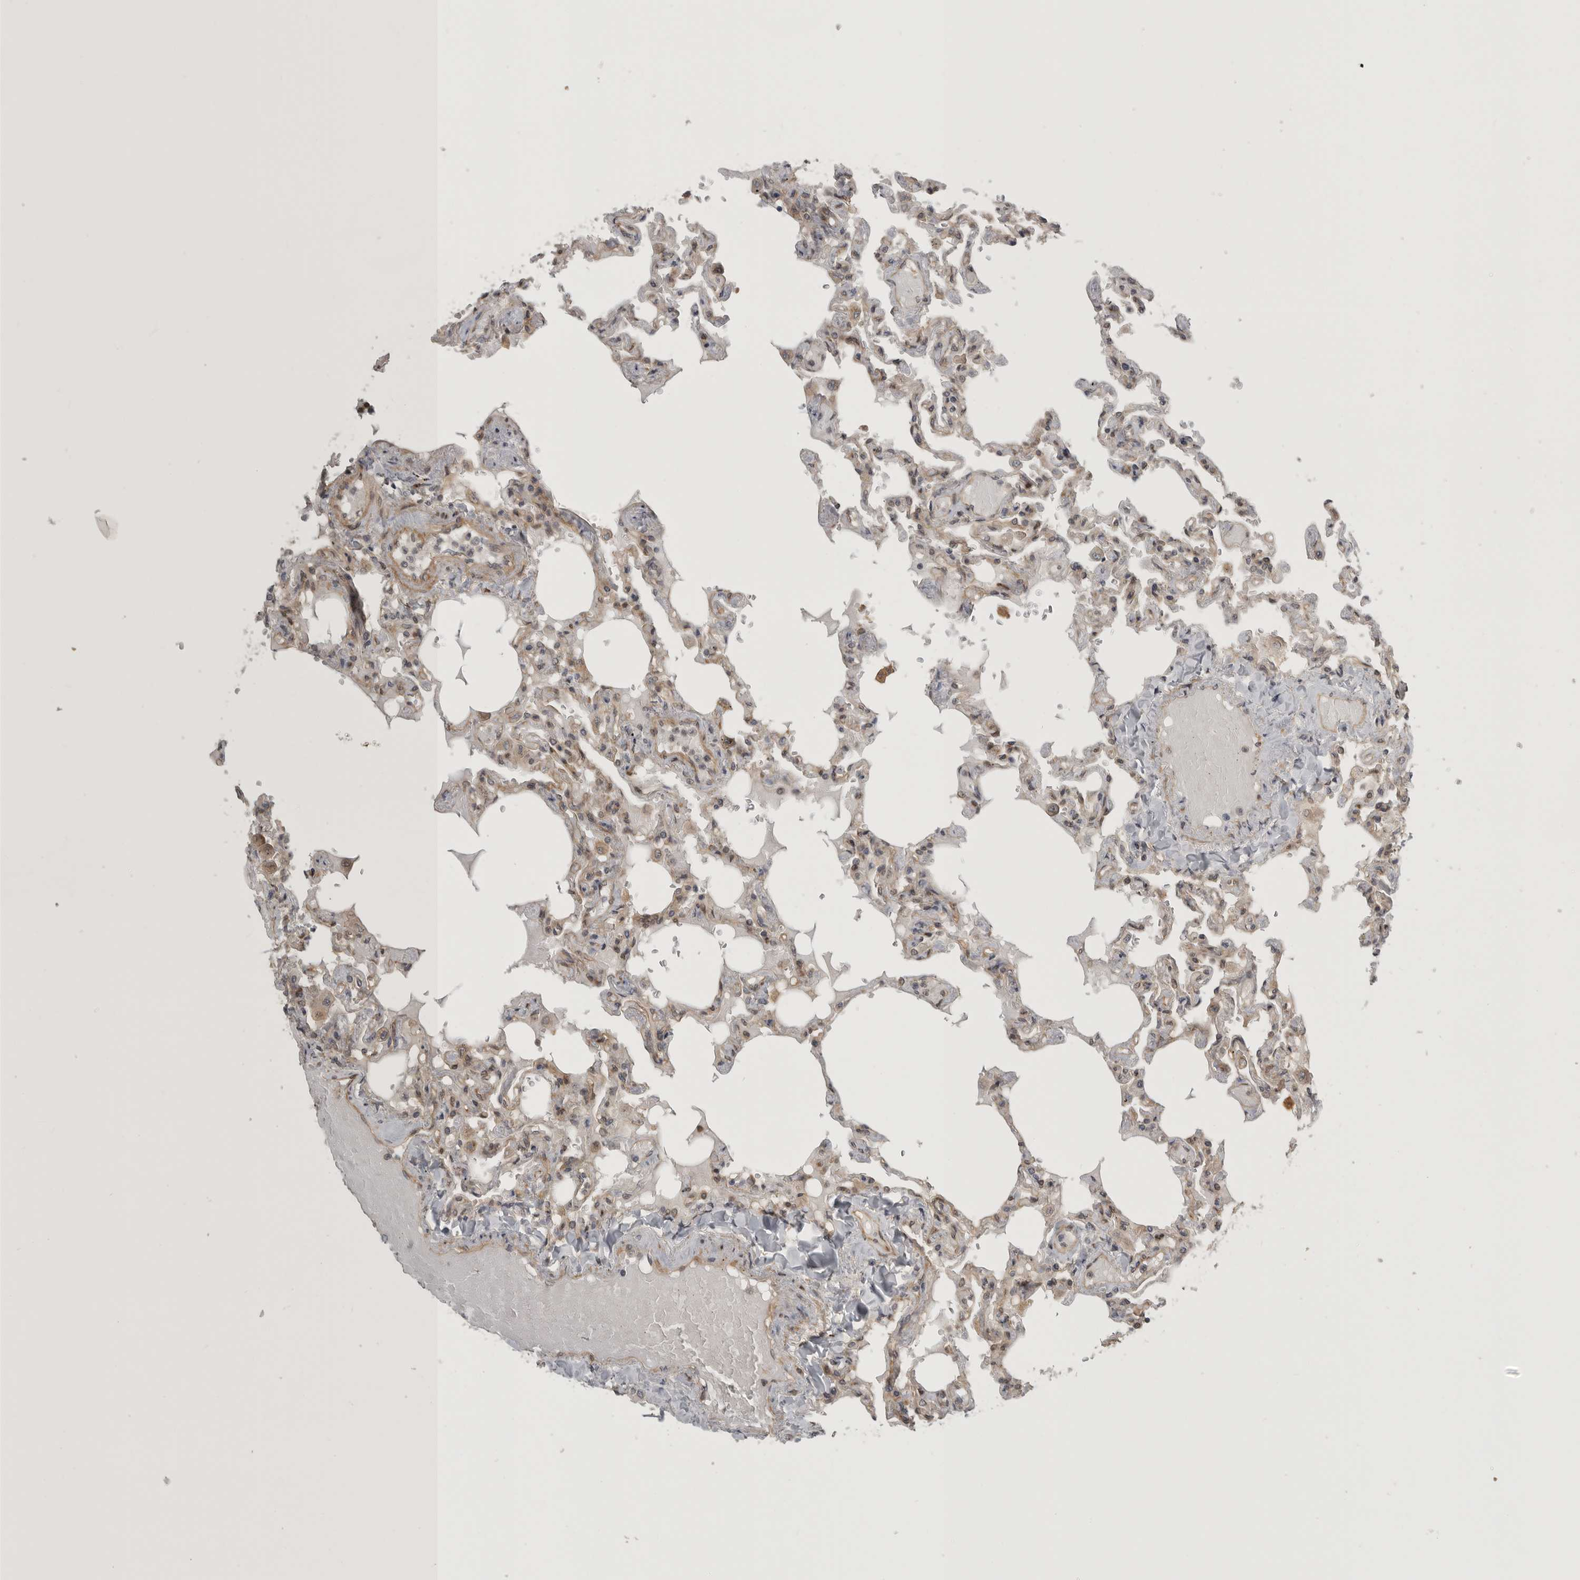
{"staining": {"intensity": "moderate", "quantity": "25%-75%", "location": "cytoplasmic/membranous"}, "tissue": "lung", "cell_type": "Alveolar cells", "image_type": "normal", "snomed": [{"axis": "morphology", "description": "Normal tissue, NOS"}, {"axis": "topography", "description": "Lung"}], "caption": "Moderate cytoplasmic/membranous staining for a protein is seen in approximately 25%-75% of alveolar cells of benign lung using immunohistochemistry (IHC).", "gene": "CUEDC1", "patient": {"sex": "male", "age": 21}}